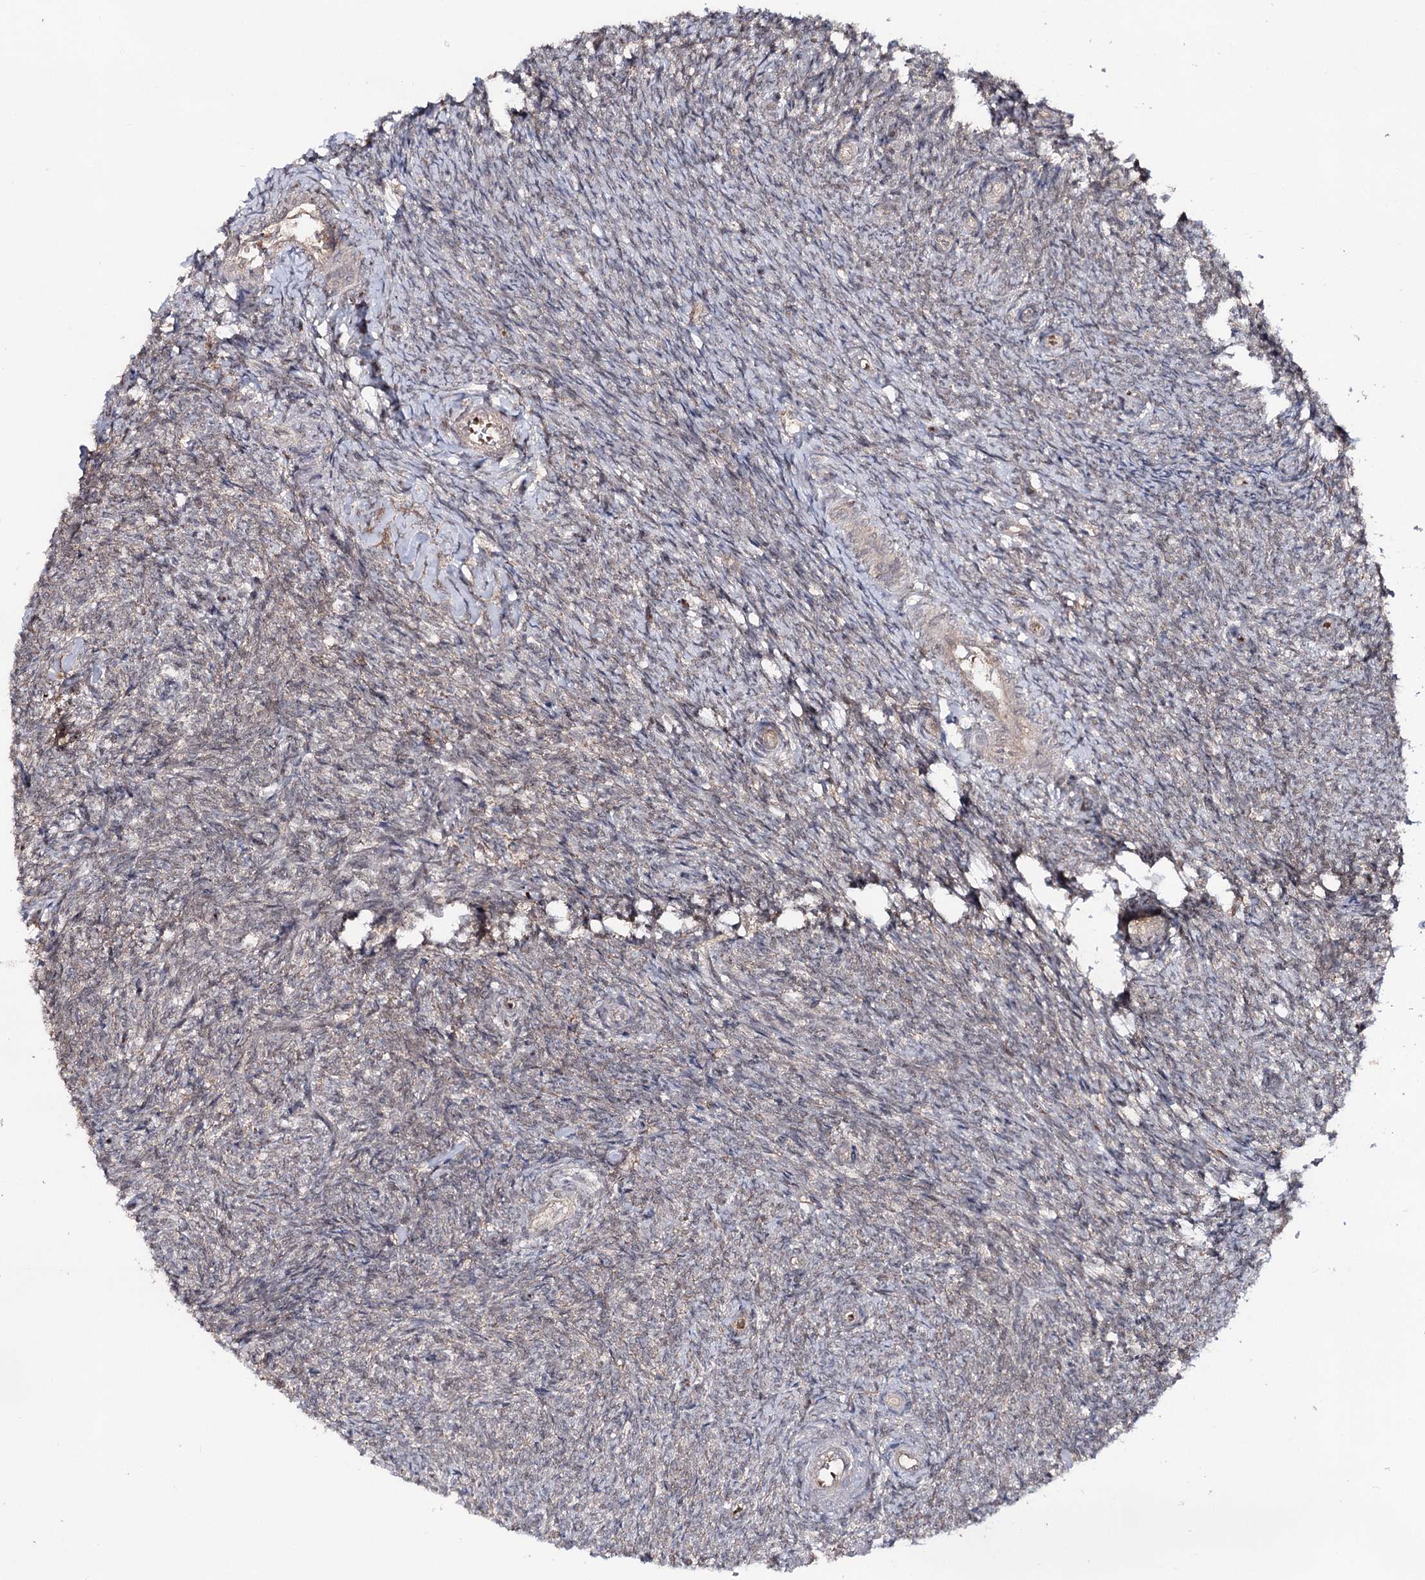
{"staining": {"intensity": "negative", "quantity": "none", "location": "none"}, "tissue": "ovary", "cell_type": "Ovarian stroma cells", "image_type": "normal", "snomed": [{"axis": "morphology", "description": "Normal tissue, NOS"}, {"axis": "topography", "description": "Ovary"}], "caption": "Ovary was stained to show a protein in brown. There is no significant staining in ovarian stroma cells. Brightfield microscopy of IHC stained with DAB (brown) and hematoxylin (blue), captured at high magnification.", "gene": "MSANTD2", "patient": {"sex": "female", "age": 44}}